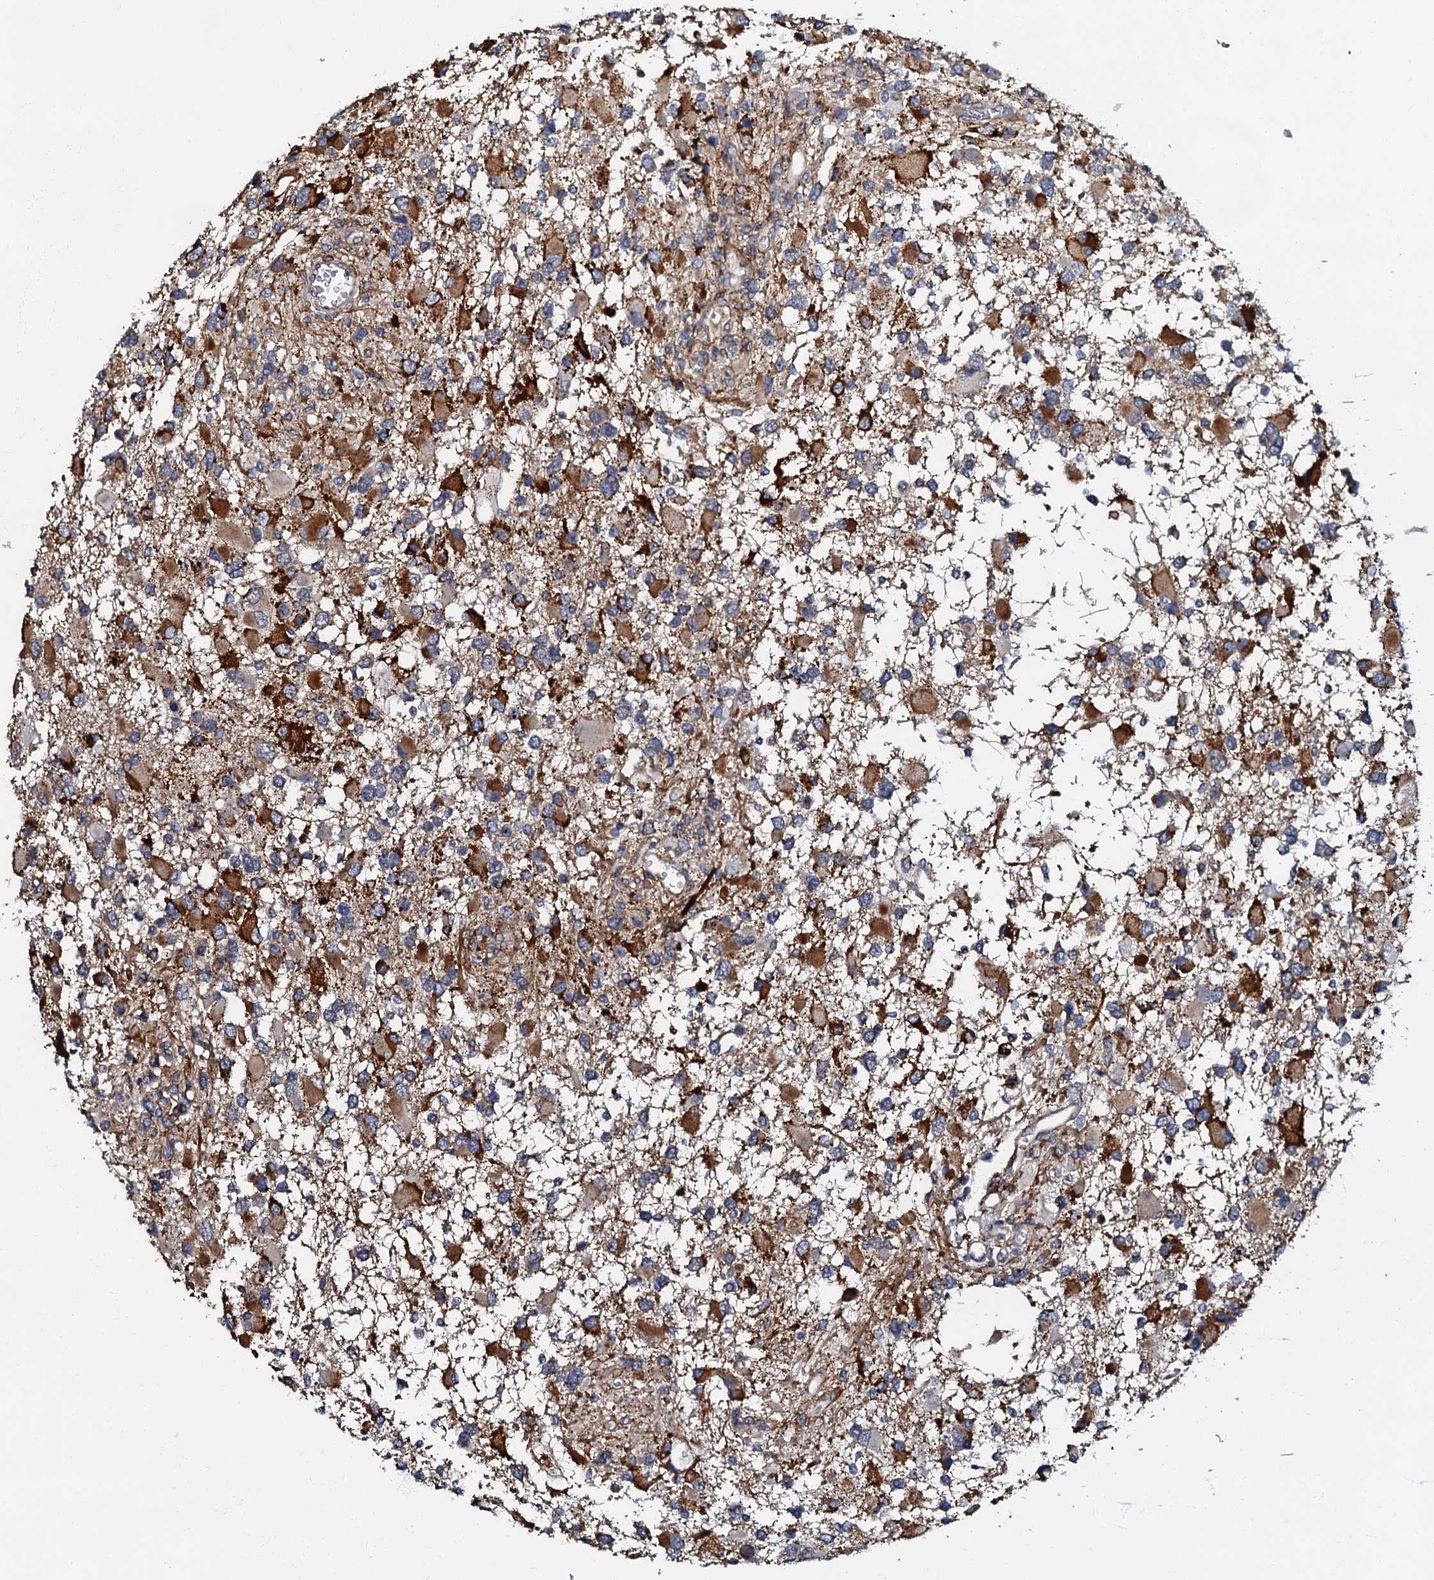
{"staining": {"intensity": "strong", "quantity": "25%-75%", "location": "cytoplasmic/membranous"}, "tissue": "glioma", "cell_type": "Tumor cells", "image_type": "cancer", "snomed": [{"axis": "morphology", "description": "Glioma, malignant, High grade"}, {"axis": "topography", "description": "Brain"}], "caption": "High-magnification brightfield microscopy of malignant high-grade glioma stained with DAB (brown) and counterstained with hematoxylin (blue). tumor cells exhibit strong cytoplasmic/membranous staining is seen in about25%-75% of cells.", "gene": "OLAH", "patient": {"sex": "male", "age": 53}}